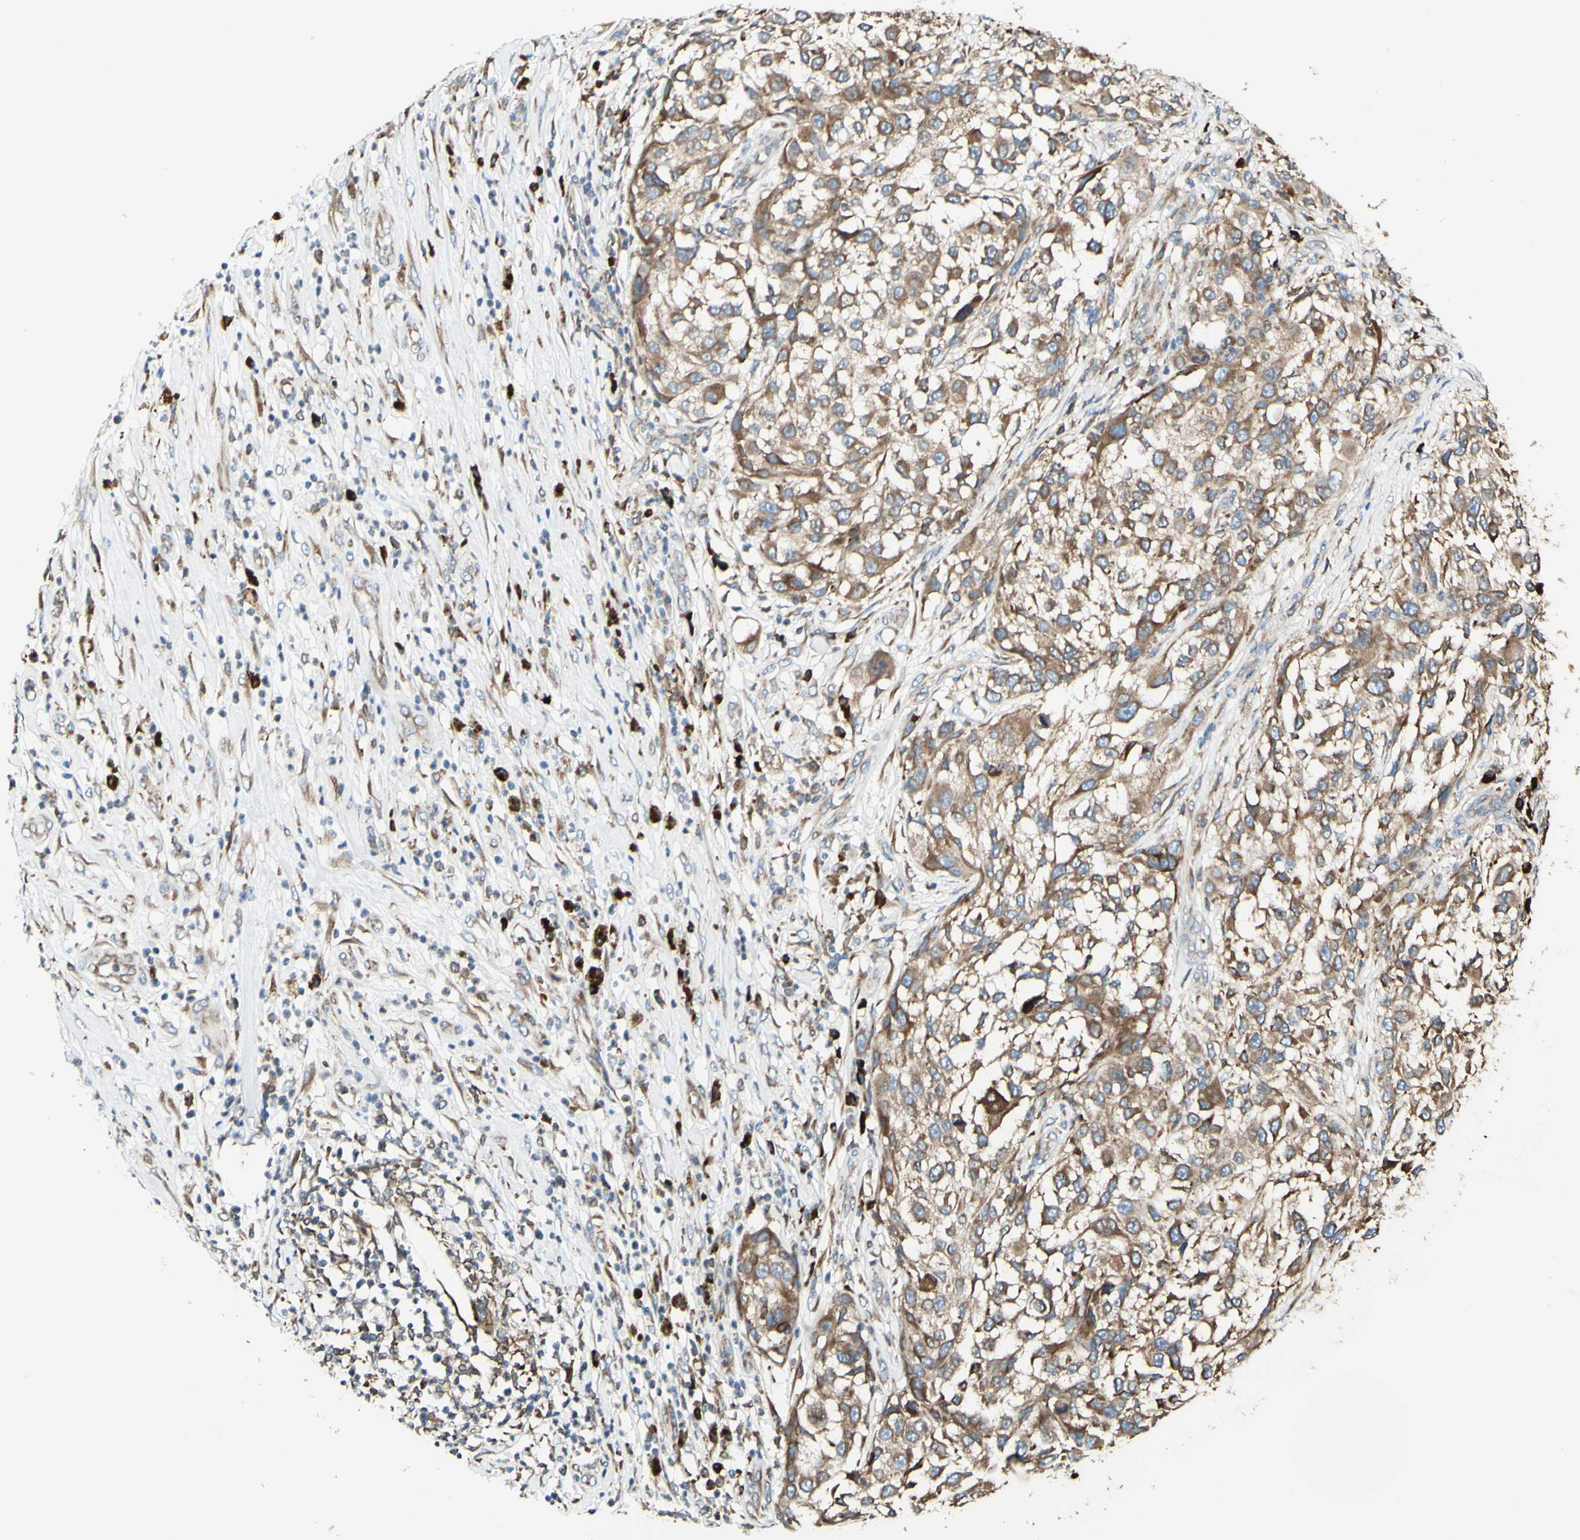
{"staining": {"intensity": "moderate", "quantity": ">75%", "location": "cytoplasmic/membranous"}, "tissue": "melanoma", "cell_type": "Tumor cells", "image_type": "cancer", "snomed": [{"axis": "morphology", "description": "Necrosis, NOS"}, {"axis": "morphology", "description": "Malignant melanoma, NOS"}, {"axis": "topography", "description": "Skin"}], "caption": "Brown immunohistochemical staining in human melanoma shows moderate cytoplasmic/membranous positivity in about >75% of tumor cells. (Stains: DAB in brown, nuclei in blue, Microscopy: brightfield microscopy at high magnification).", "gene": "DNAJB11", "patient": {"sex": "female", "age": 87}}